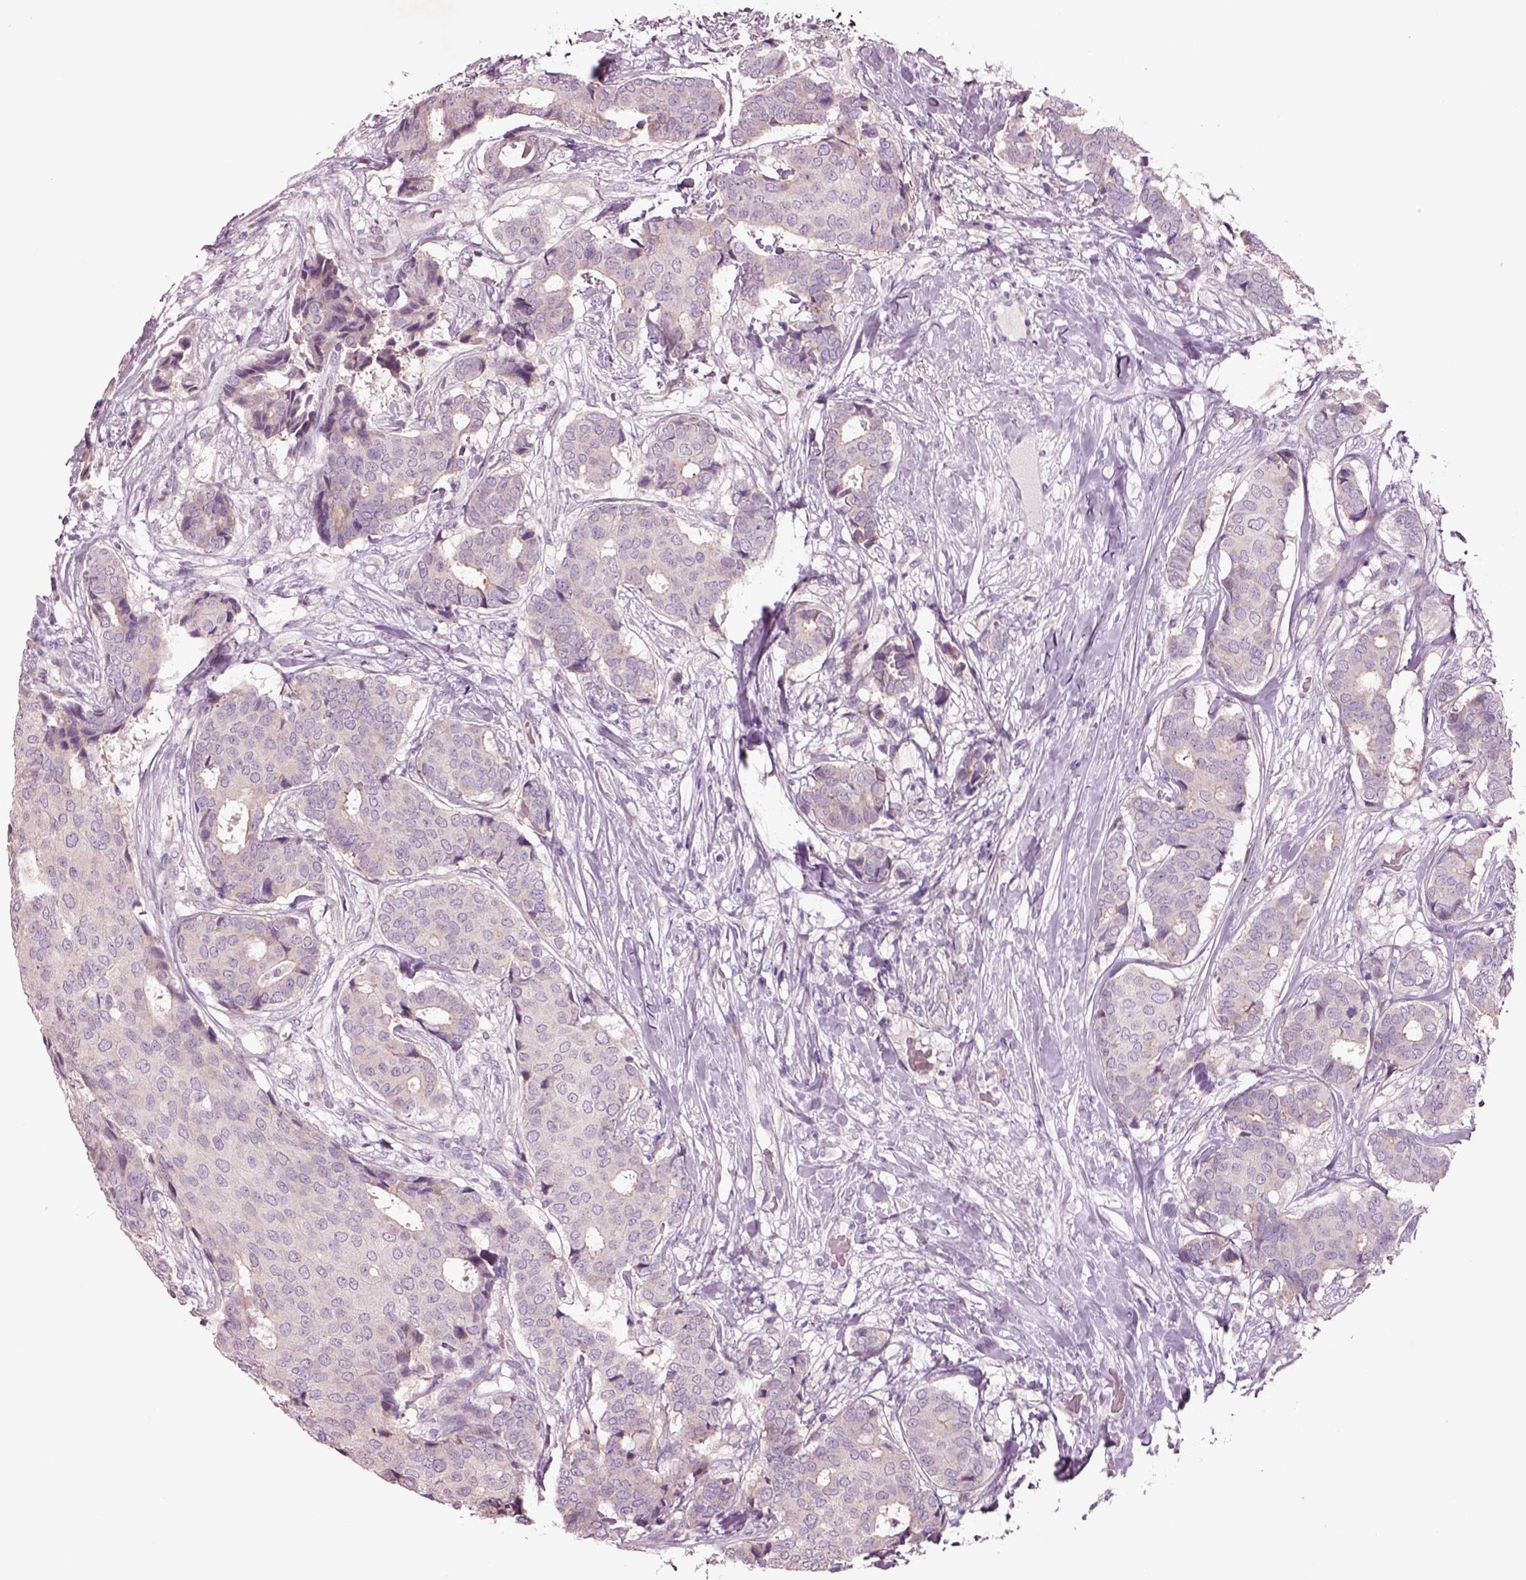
{"staining": {"intensity": "negative", "quantity": "none", "location": "none"}, "tissue": "breast cancer", "cell_type": "Tumor cells", "image_type": "cancer", "snomed": [{"axis": "morphology", "description": "Duct carcinoma"}, {"axis": "topography", "description": "Breast"}], "caption": "Breast cancer (invasive ductal carcinoma) was stained to show a protein in brown. There is no significant expression in tumor cells.", "gene": "PLPP7", "patient": {"sex": "female", "age": 75}}